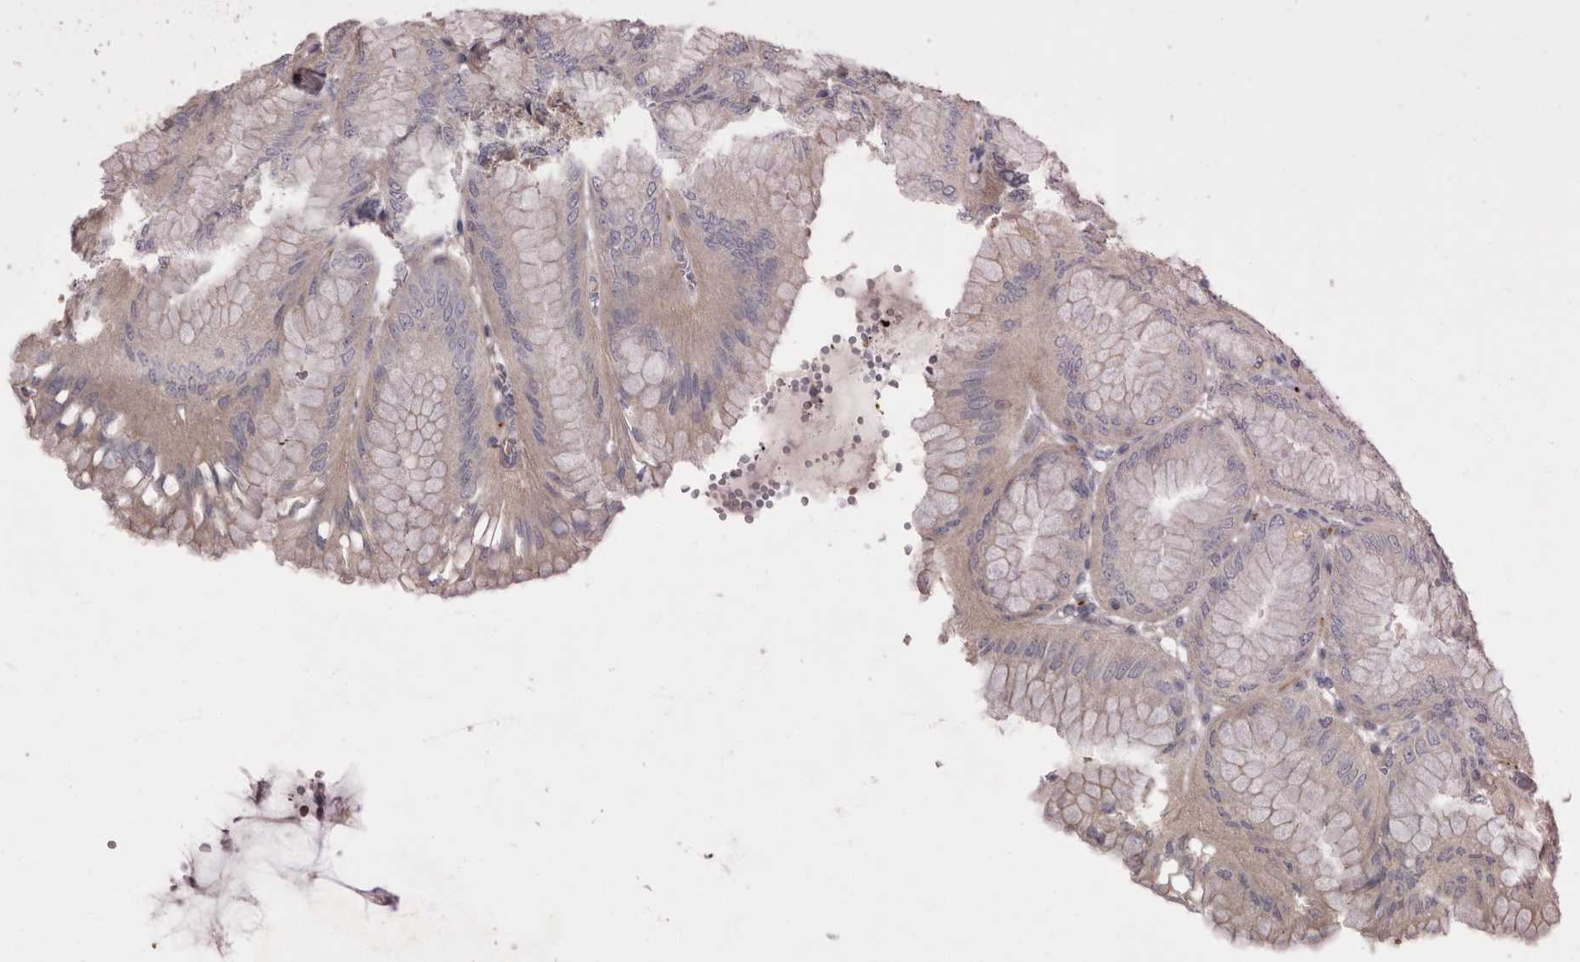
{"staining": {"intensity": "weak", "quantity": "25%-75%", "location": "cytoplasmic/membranous"}, "tissue": "stomach", "cell_type": "Glandular cells", "image_type": "normal", "snomed": [{"axis": "morphology", "description": "Normal tissue, NOS"}, {"axis": "topography", "description": "Stomach, lower"}], "caption": "There is low levels of weak cytoplasmic/membranous staining in glandular cells of normal stomach, as demonstrated by immunohistochemical staining (brown color).", "gene": "WDR47", "patient": {"sex": "male", "age": 71}}